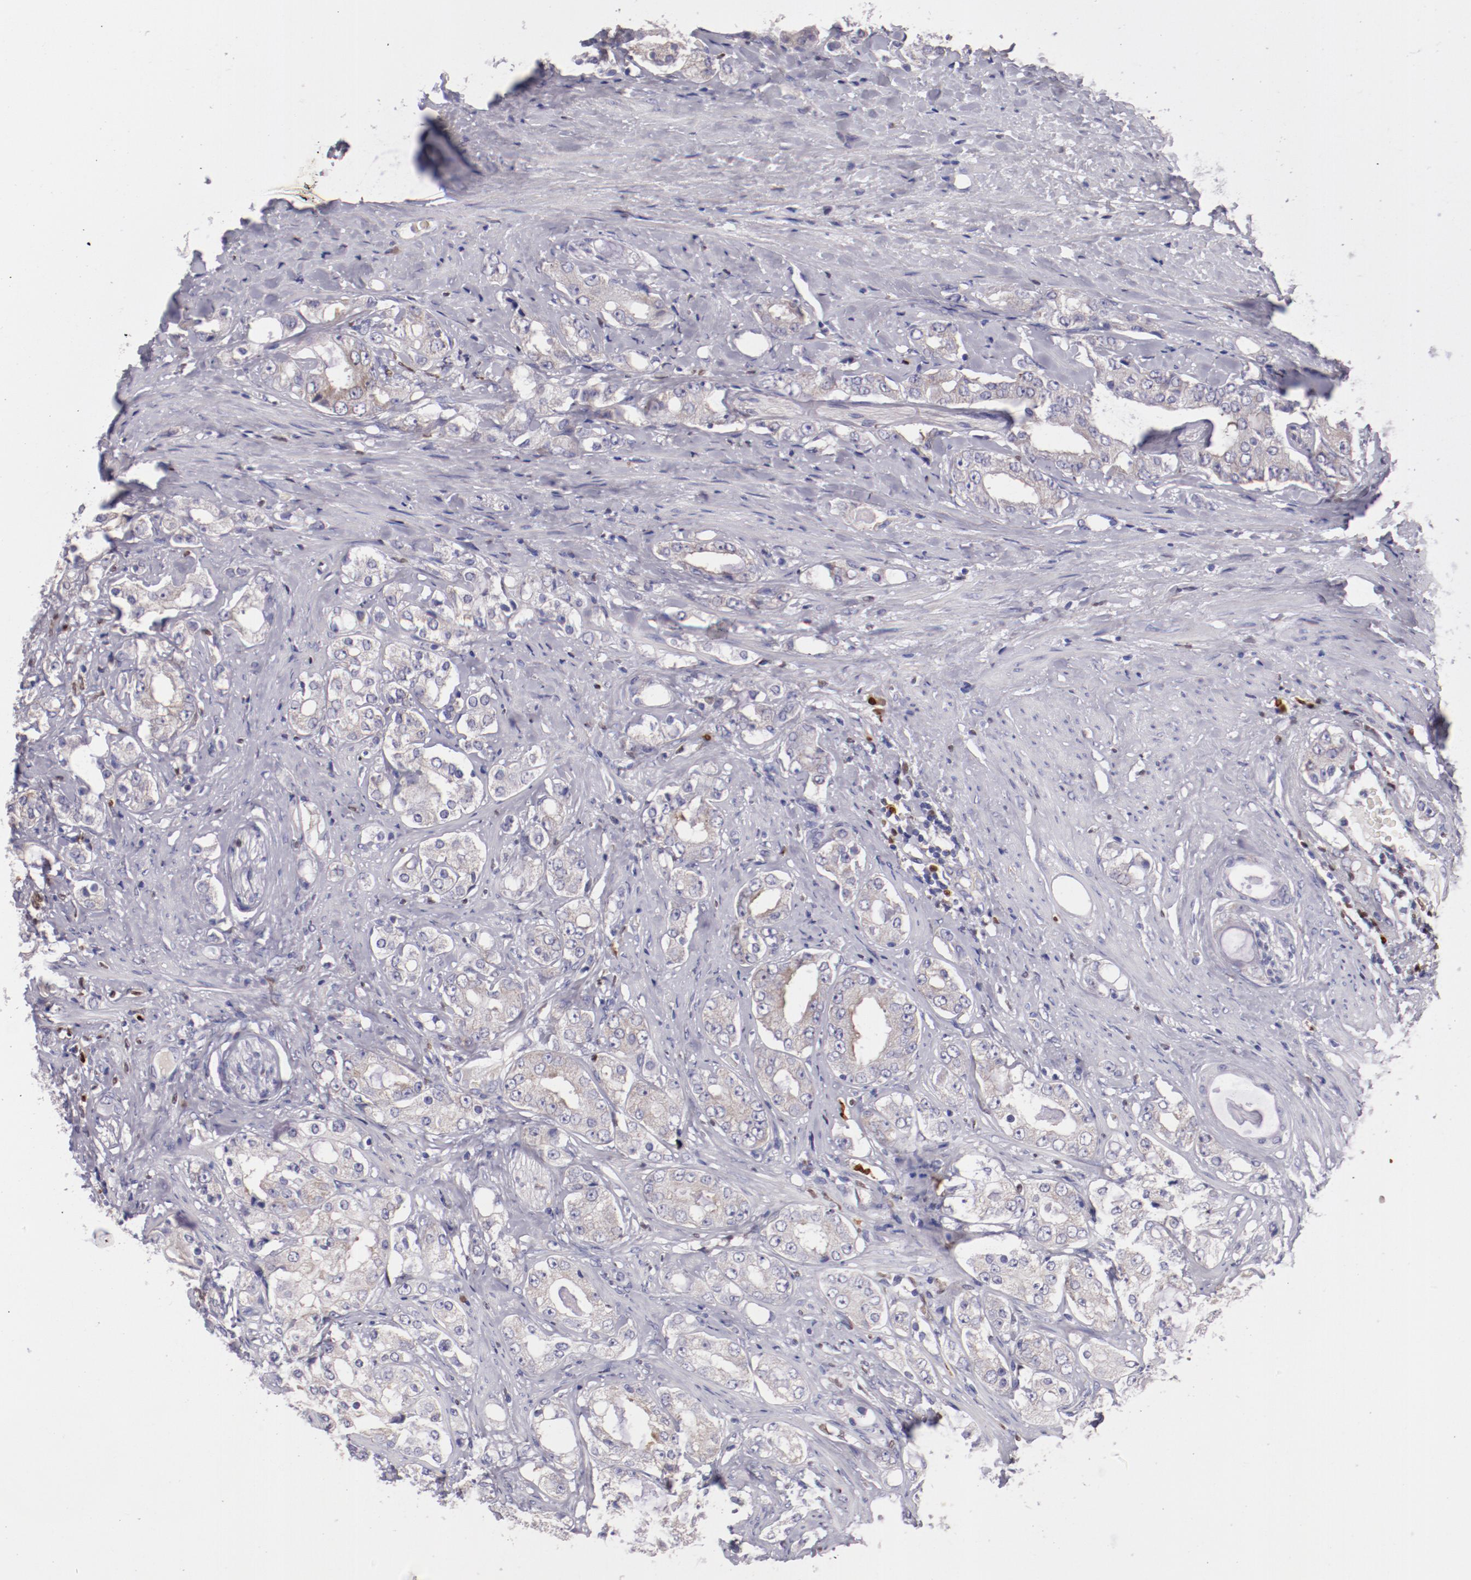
{"staining": {"intensity": "weak", "quantity": "25%-75%", "location": "cytoplasmic/membranous"}, "tissue": "prostate cancer", "cell_type": "Tumor cells", "image_type": "cancer", "snomed": [{"axis": "morphology", "description": "Adenocarcinoma, High grade"}, {"axis": "topography", "description": "Prostate"}], "caption": "DAB (3,3'-diaminobenzidine) immunohistochemical staining of prostate cancer shows weak cytoplasmic/membranous protein staining in about 25%-75% of tumor cells.", "gene": "IRF8", "patient": {"sex": "male", "age": 68}}